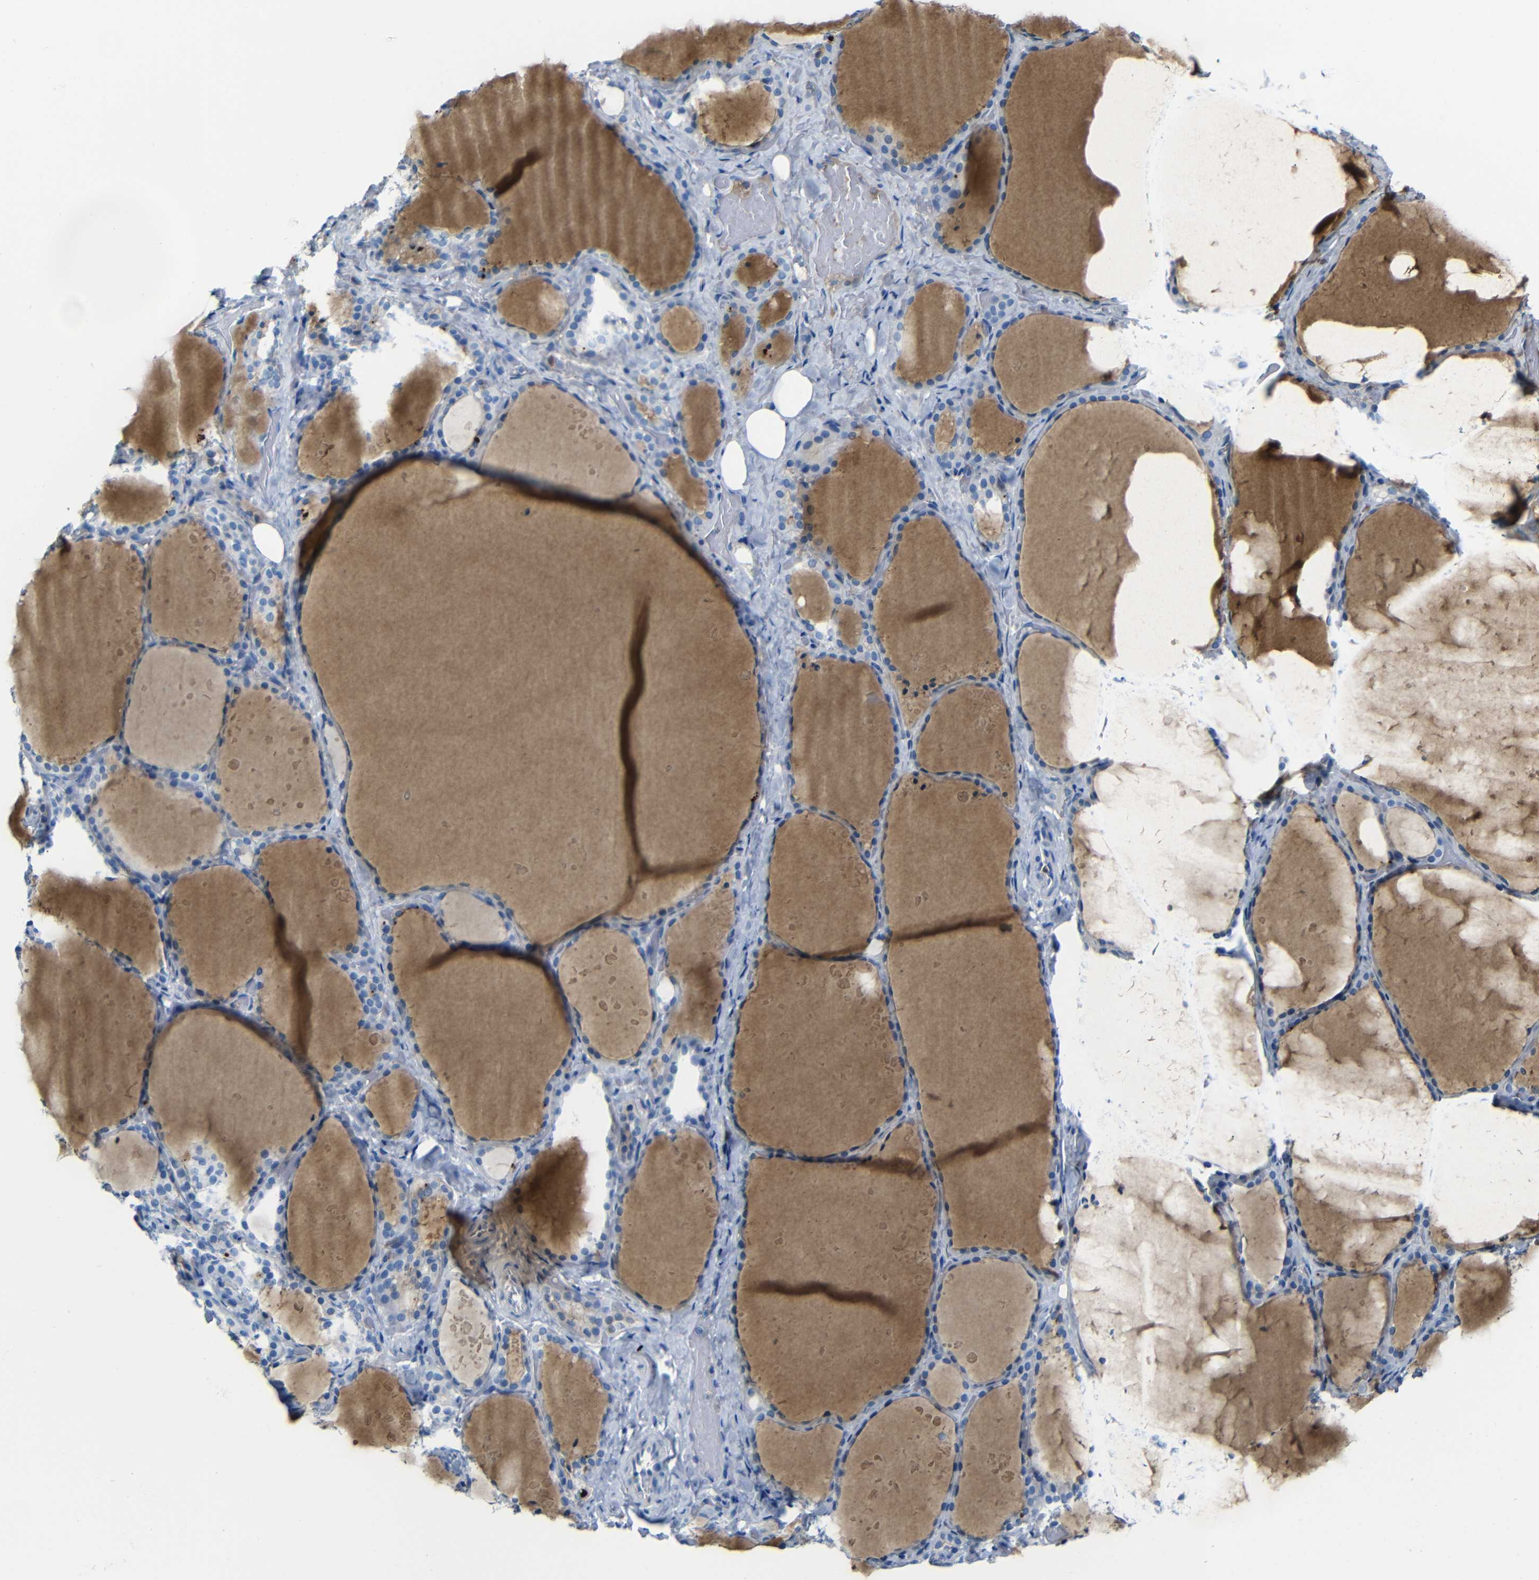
{"staining": {"intensity": "negative", "quantity": "none", "location": "none"}, "tissue": "thyroid gland", "cell_type": "Glandular cells", "image_type": "normal", "snomed": [{"axis": "morphology", "description": "Normal tissue, NOS"}, {"axis": "topography", "description": "Thyroid gland"}], "caption": "Immunohistochemical staining of normal thyroid gland reveals no significant staining in glandular cells.", "gene": "SERPINA1", "patient": {"sex": "female", "age": 44}}